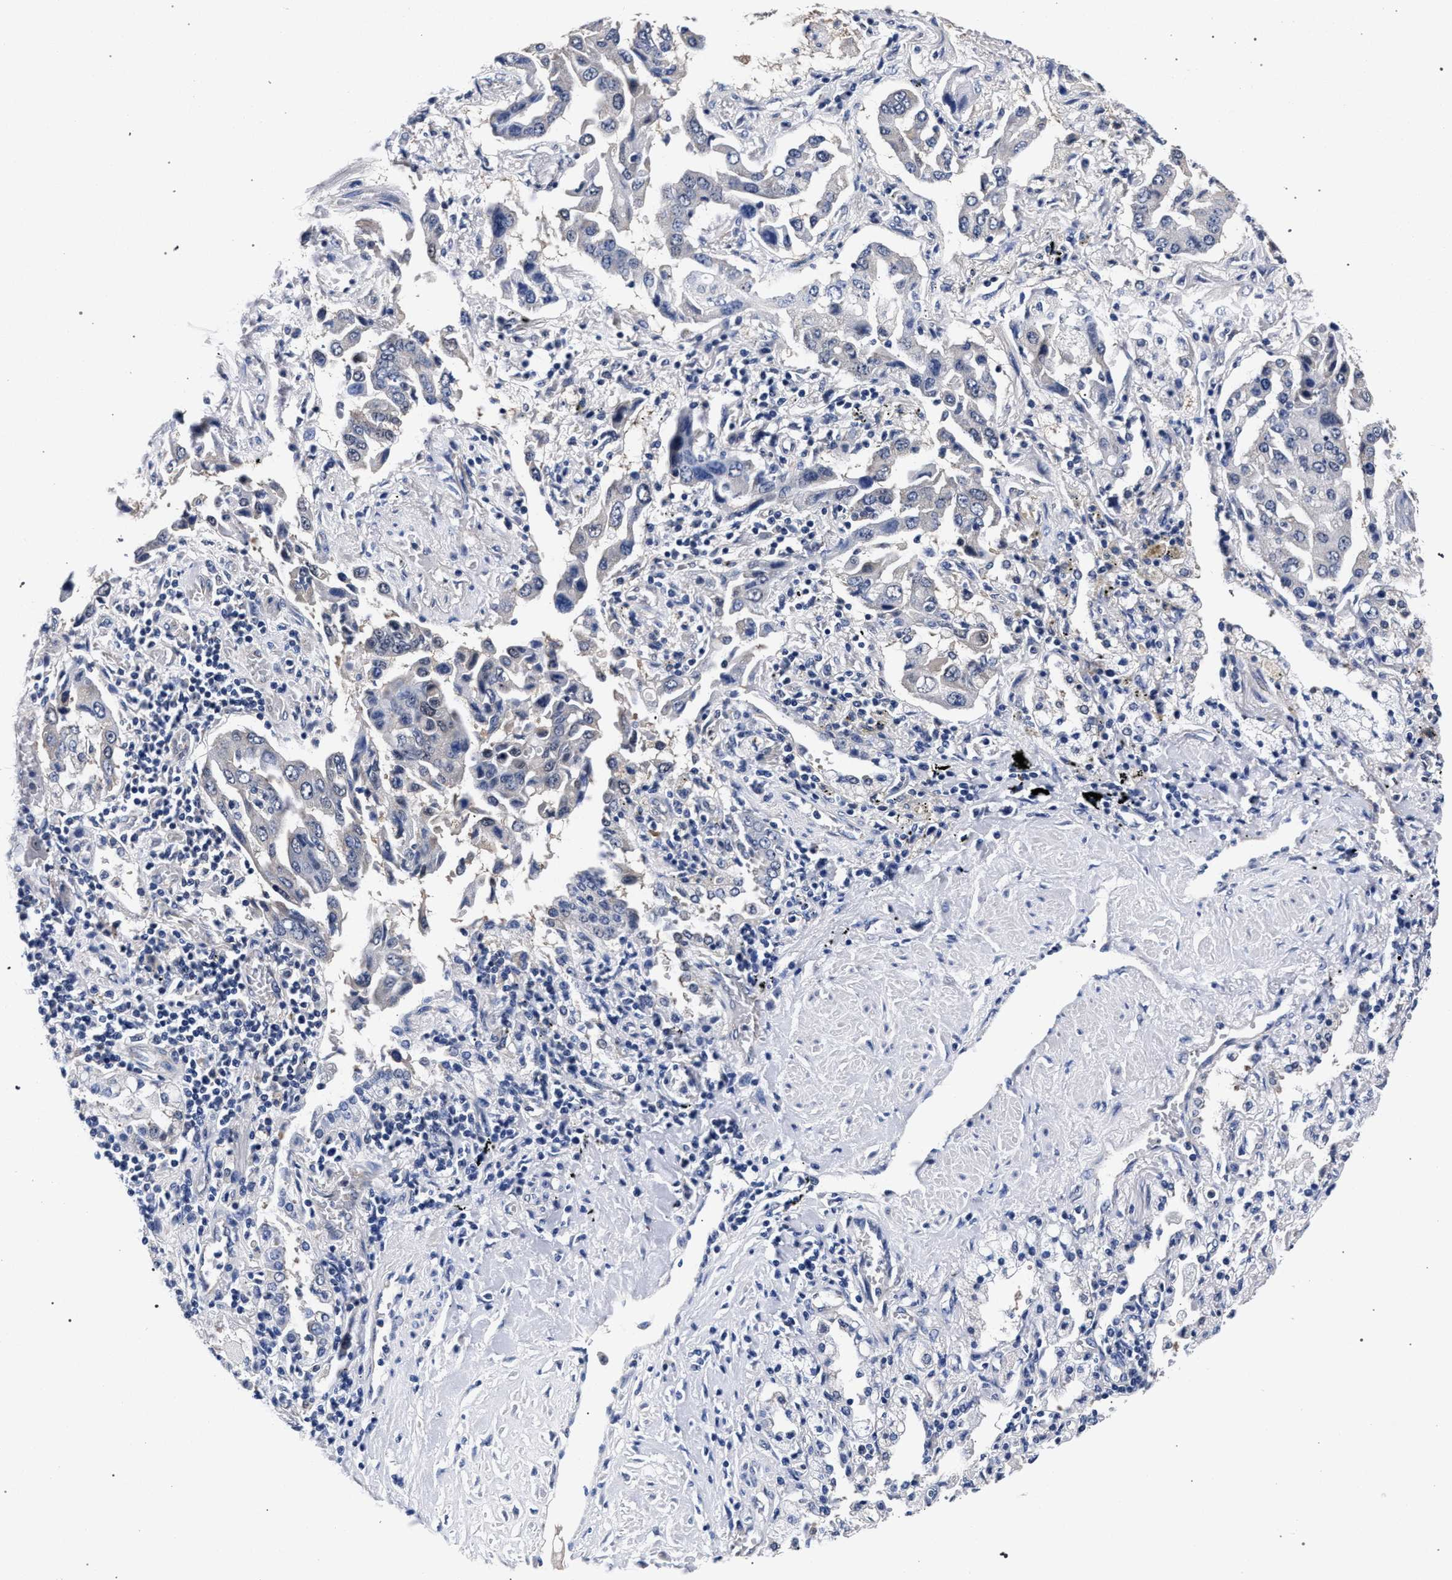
{"staining": {"intensity": "negative", "quantity": "none", "location": "none"}, "tissue": "lung cancer", "cell_type": "Tumor cells", "image_type": "cancer", "snomed": [{"axis": "morphology", "description": "Adenocarcinoma, NOS"}, {"axis": "topography", "description": "Lung"}], "caption": "A photomicrograph of human lung cancer (adenocarcinoma) is negative for staining in tumor cells.", "gene": "RBM33", "patient": {"sex": "female", "age": 65}}